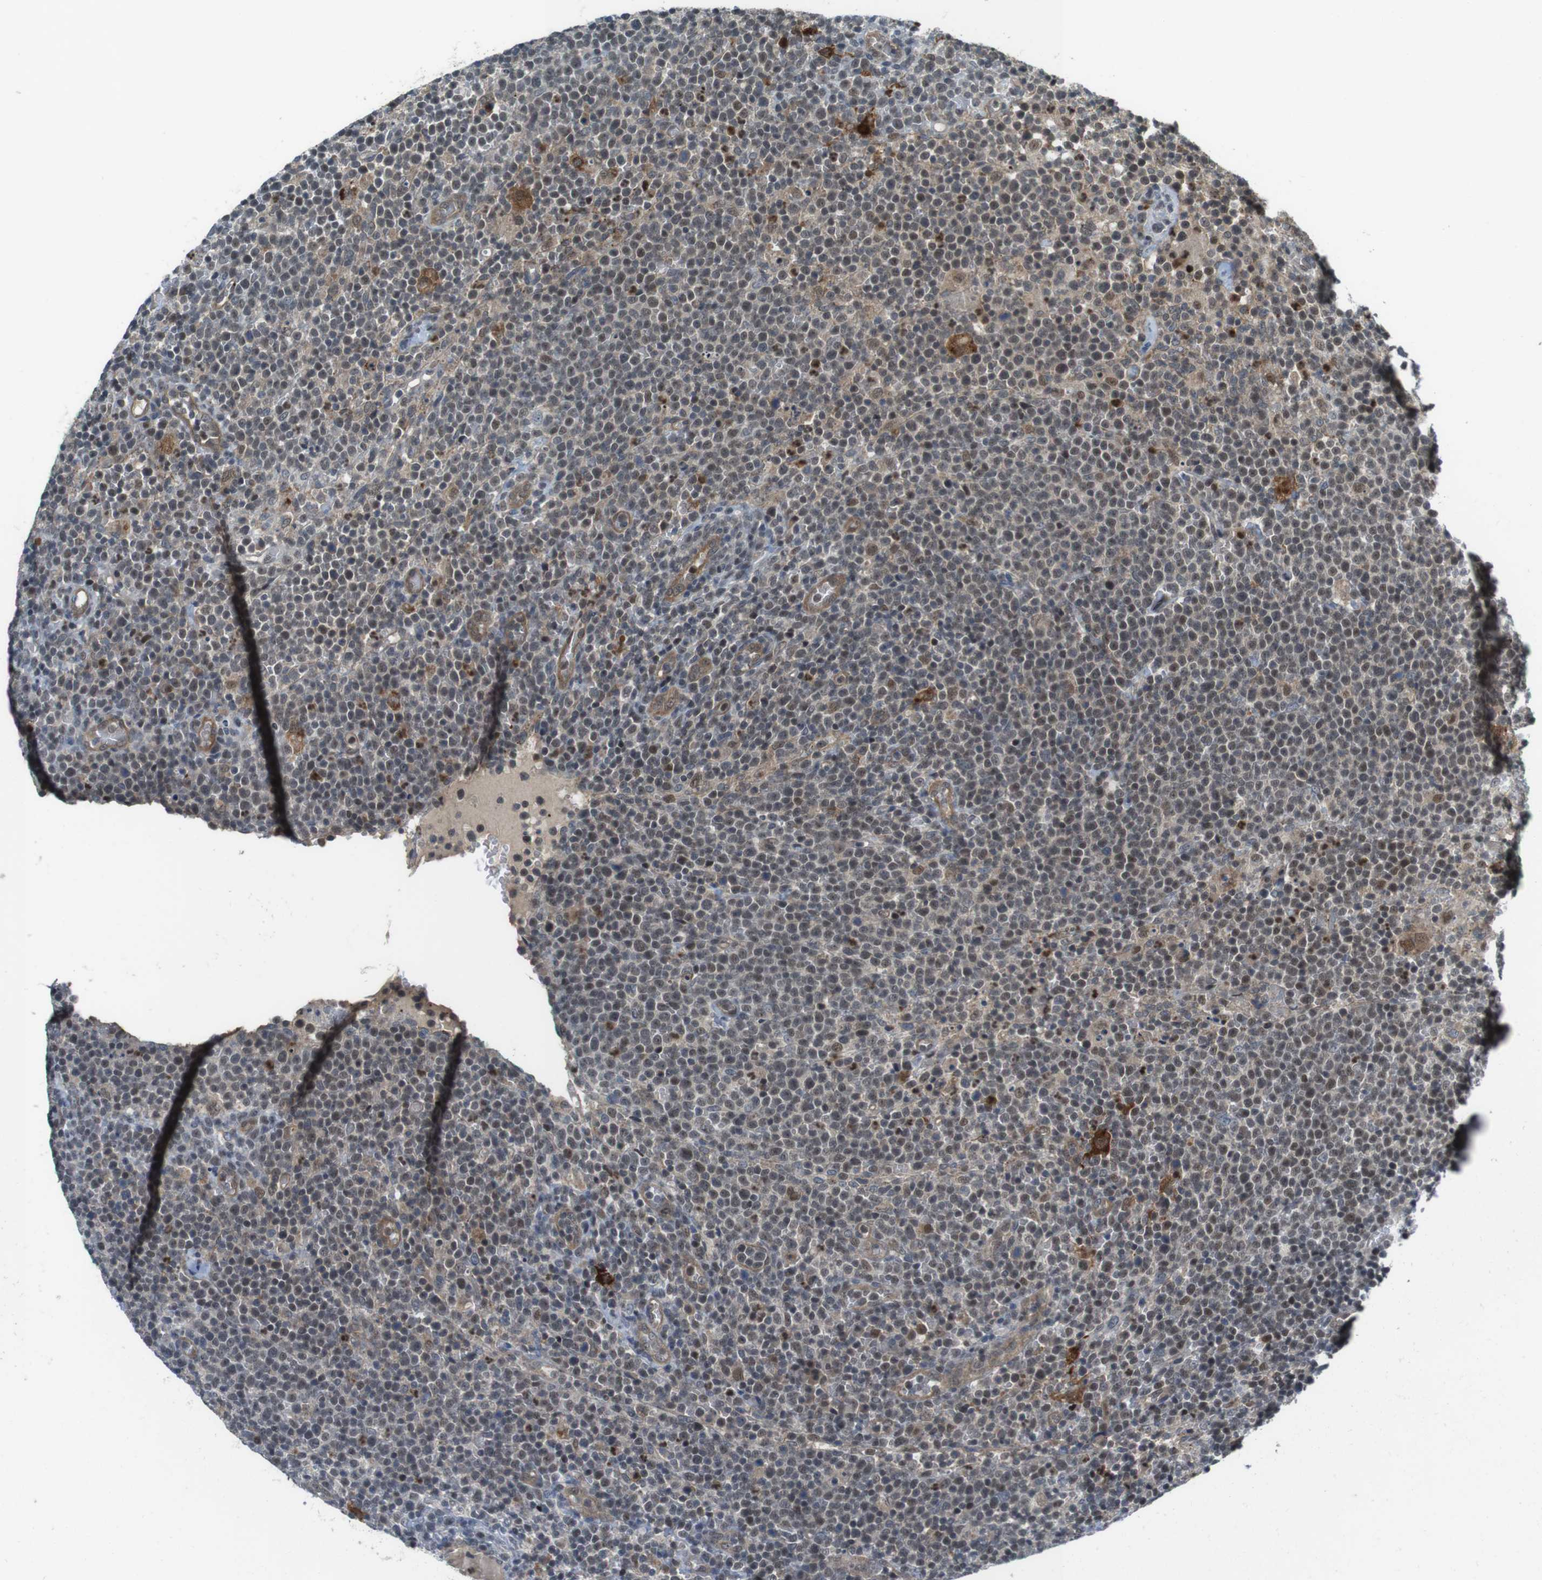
{"staining": {"intensity": "weak", "quantity": ">75%", "location": "nuclear"}, "tissue": "lymphoma", "cell_type": "Tumor cells", "image_type": "cancer", "snomed": [{"axis": "morphology", "description": "Malignant lymphoma, non-Hodgkin's type, High grade"}, {"axis": "topography", "description": "Lymph node"}], "caption": "A high-resolution photomicrograph shows IHC staining of lymphoma, which exhibits weak nuclear staining in about >75% of tumor cells.", "gene": "MAPKAPK5", "patient": {"sex": "male", "age": 61}}